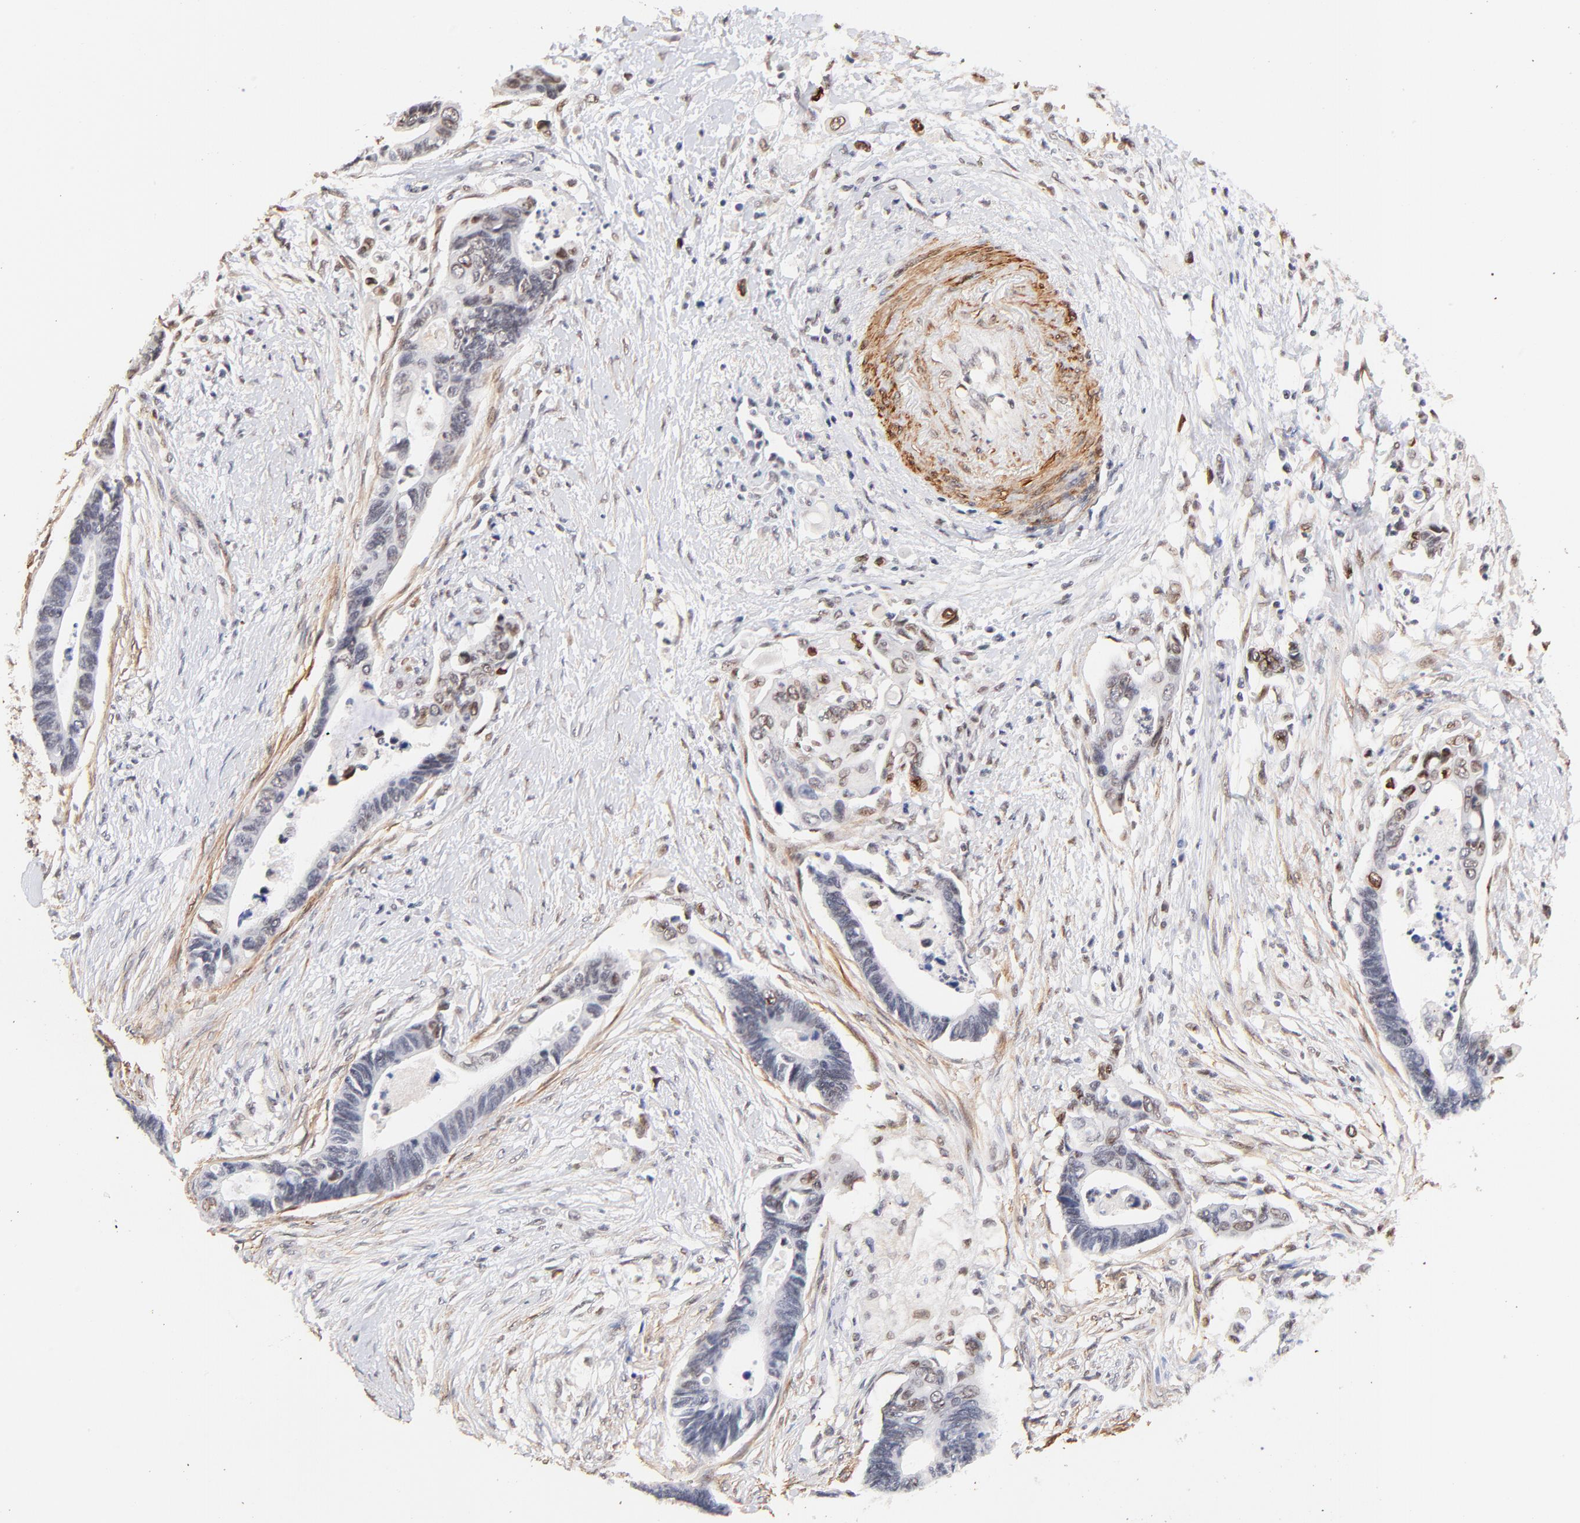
{"staining": {"intensity": "weak", "quantity": "25%-75%", "location": "cytoplasmic/membranous,nuclear"}, "tissue": "pancreatic cancer", "cell_type": "Tumor cells", "image_type": "cancer", "snomed": [{"axis": "morphology", "description": "Adenocarcinoma, NOS"}, {"axis": "topography", "description": "Pancreas"}], "caption": "This image exhibits immunohistochemistry staining of human pancreatic cancer (adenocarcinoma), with low weak cytoplasmic/membranous and nuclear positivity in about 25%-75% of tumor cells.", "gene": "ZFP92", "patient": {"sex": "female", "age": 70}}